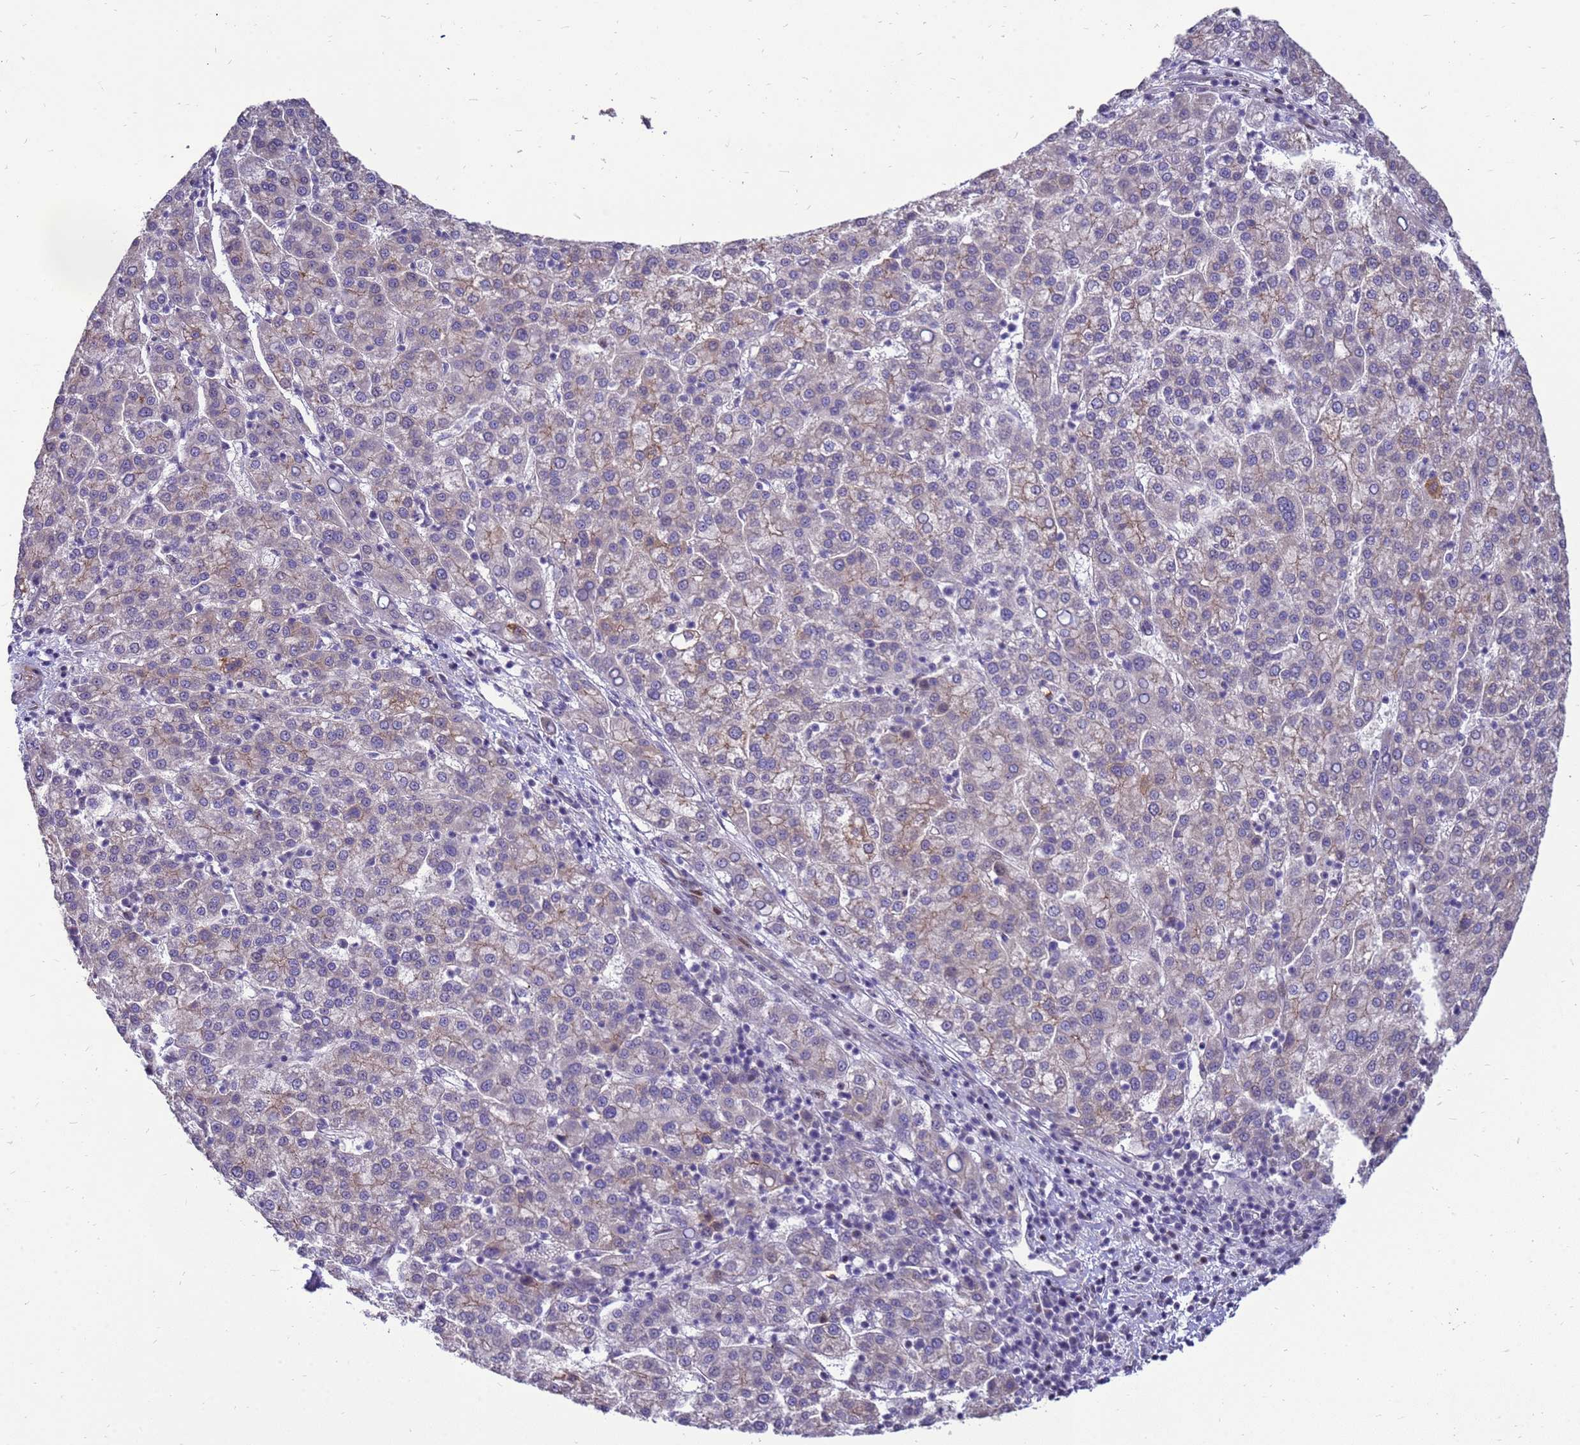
{"staining": {"intensity": "weak", "quantity": "<25%", "location": "cytoplasmic/membranous"}, "tissue": "liver cancer", "cell_type": "Tumor cells", "image_type": "cancer", "snomed": [{"axis": "morphology", "description": "Carcinoma, Hepatocellular, NOS"}, {"axis": "topography", "description": "Liver"}], "caption": "An immunohistochemistry image of liver cancer is shown. There is no staining in tumor cells of liver cancer.", "gene": "RSPO1", "patient": {"sex": "female", "age": 58}}